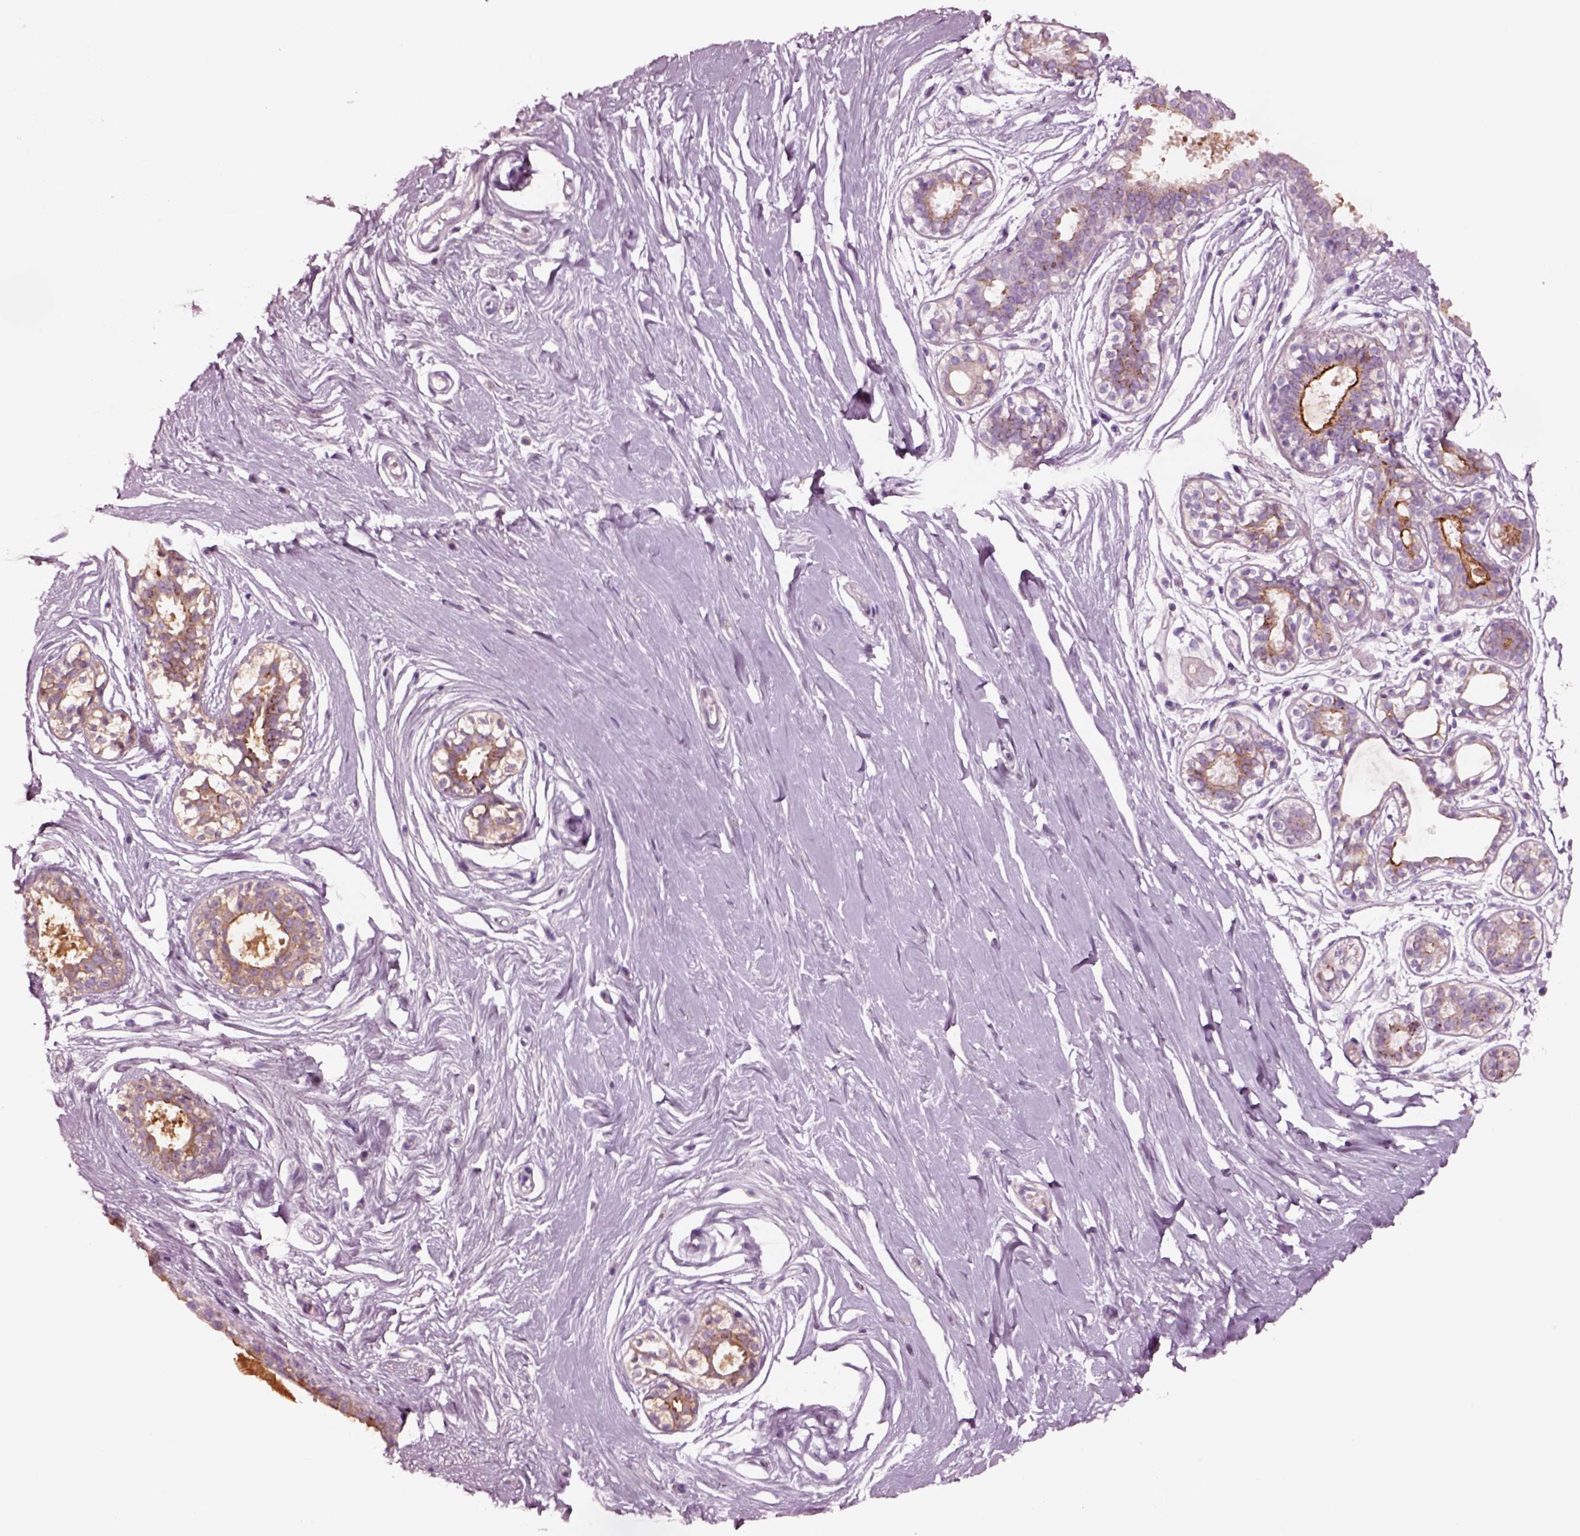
{"staining": {"intensity": "moderate", "quantity": ">75%", "location": "cytoplasmic/membranous"}, "tissue": "breast", "cell_type": "Adipocytes", "image_type": "normal", "snomed": [{"axis": "morphology", "description": "Normal tissue, NOS"}, {"axis": "topography", "description": "Breast"}], "caption": "A high-resolution image shows IHC staining of normal breast, which demonstrates moderate cytoplasmic/membranous expression in approximately >75% of adipocytes. Using DAB (brown) and hematoxylin (blue) stains, captured at high magnification using brightfield microscopy.", "gene": "NMRK2", "patient": {"sex": "female", "age": 49}}